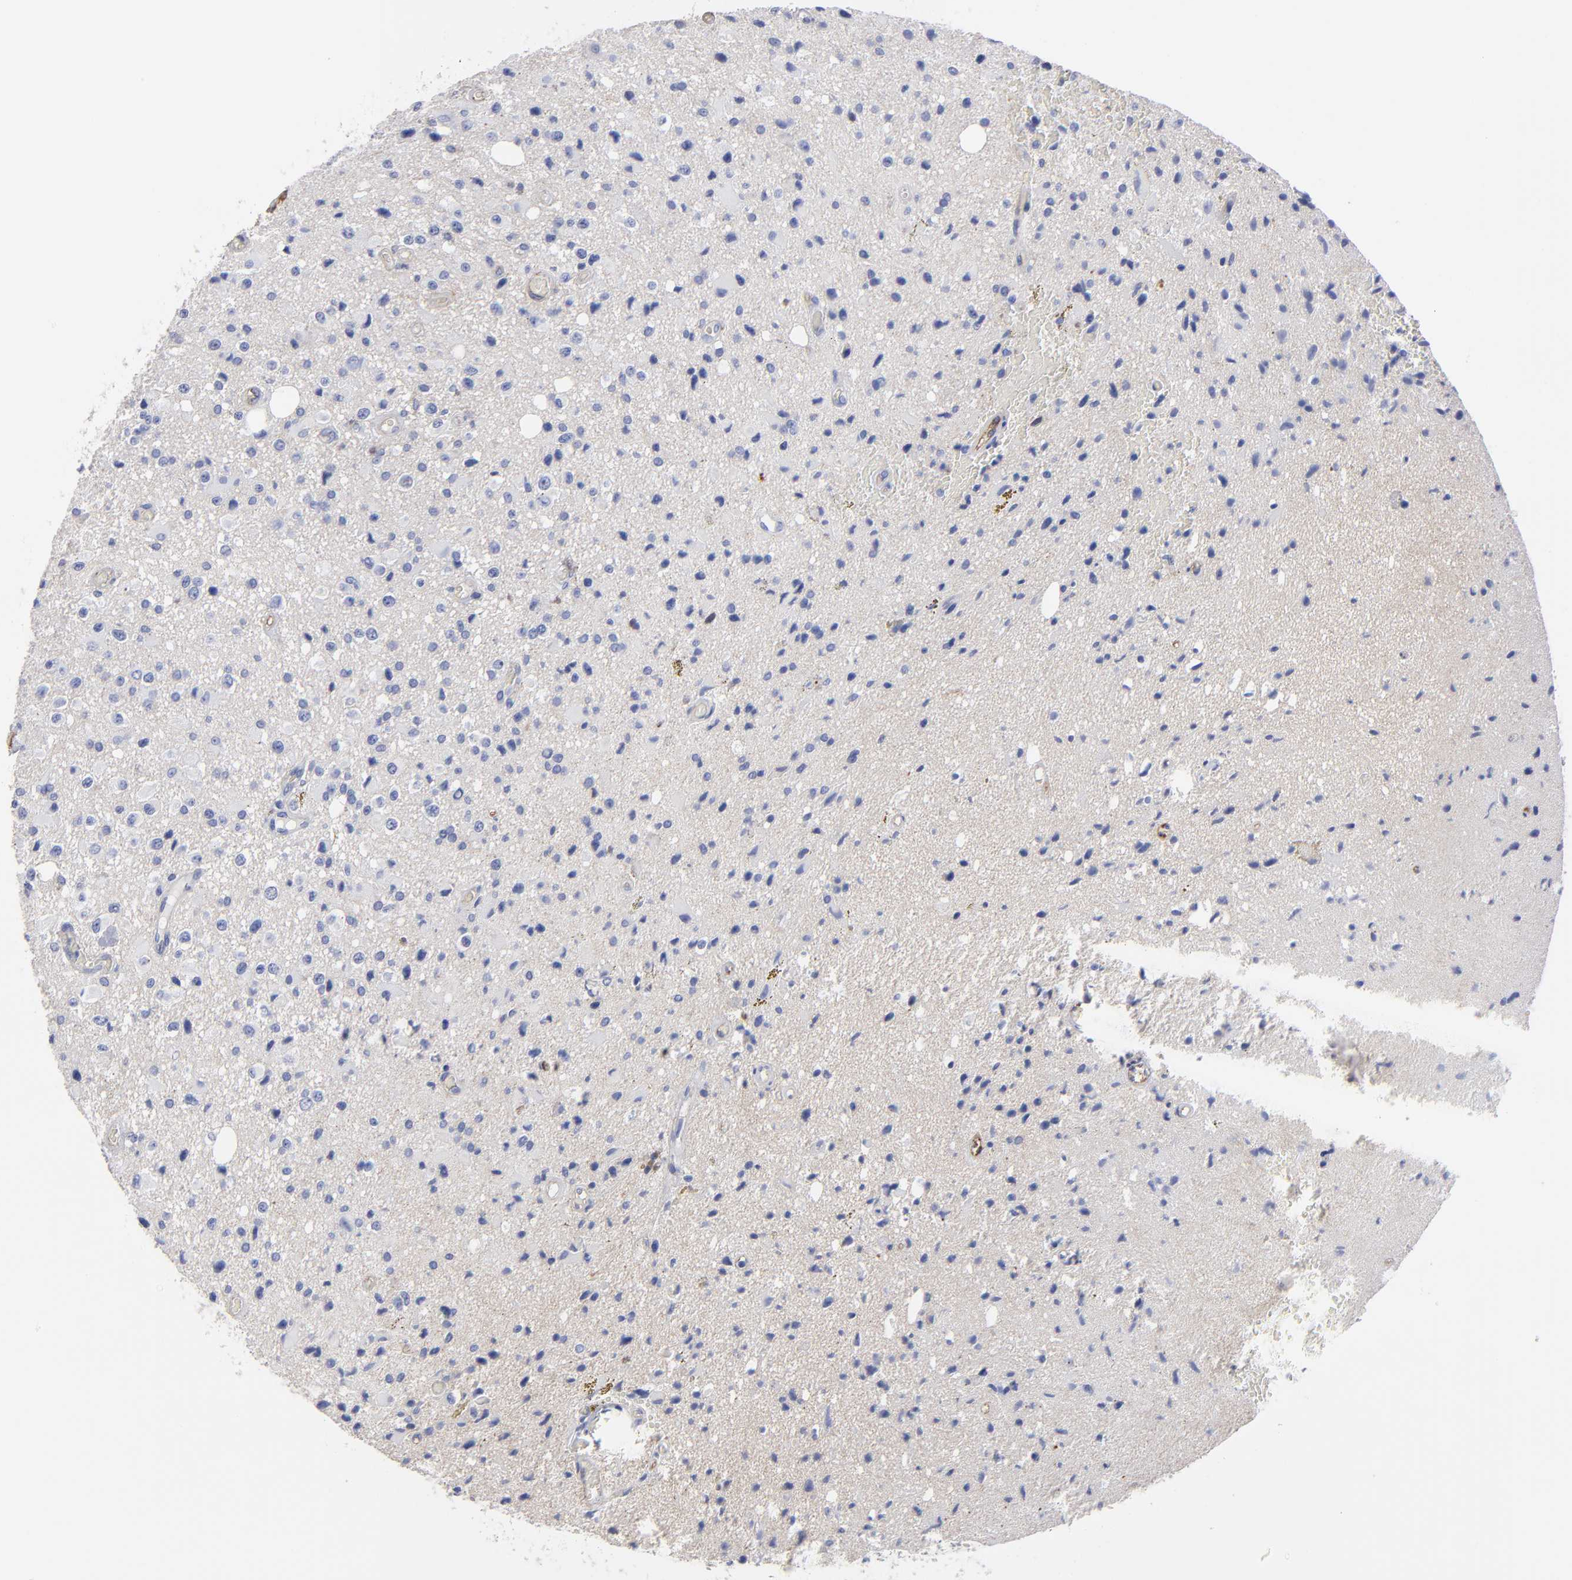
{"staining": {"intensity": "negative", "quantity": "none", "location": "none"}, "tissue": "glioma", "cell_type": "Tumor cells", "image_type": "cancer", "snomed": [{"axis": "morphology", "description": "Glioma, malignant, Low grade"}, {"axis": "topography", "description": "Brain"}], "caption": "A histopathology image of human malignant low-grade glioma is negative for staining in tumor cells.", "gene": "TM4SF1", "patient": {"sex": "male", "age": 58}}